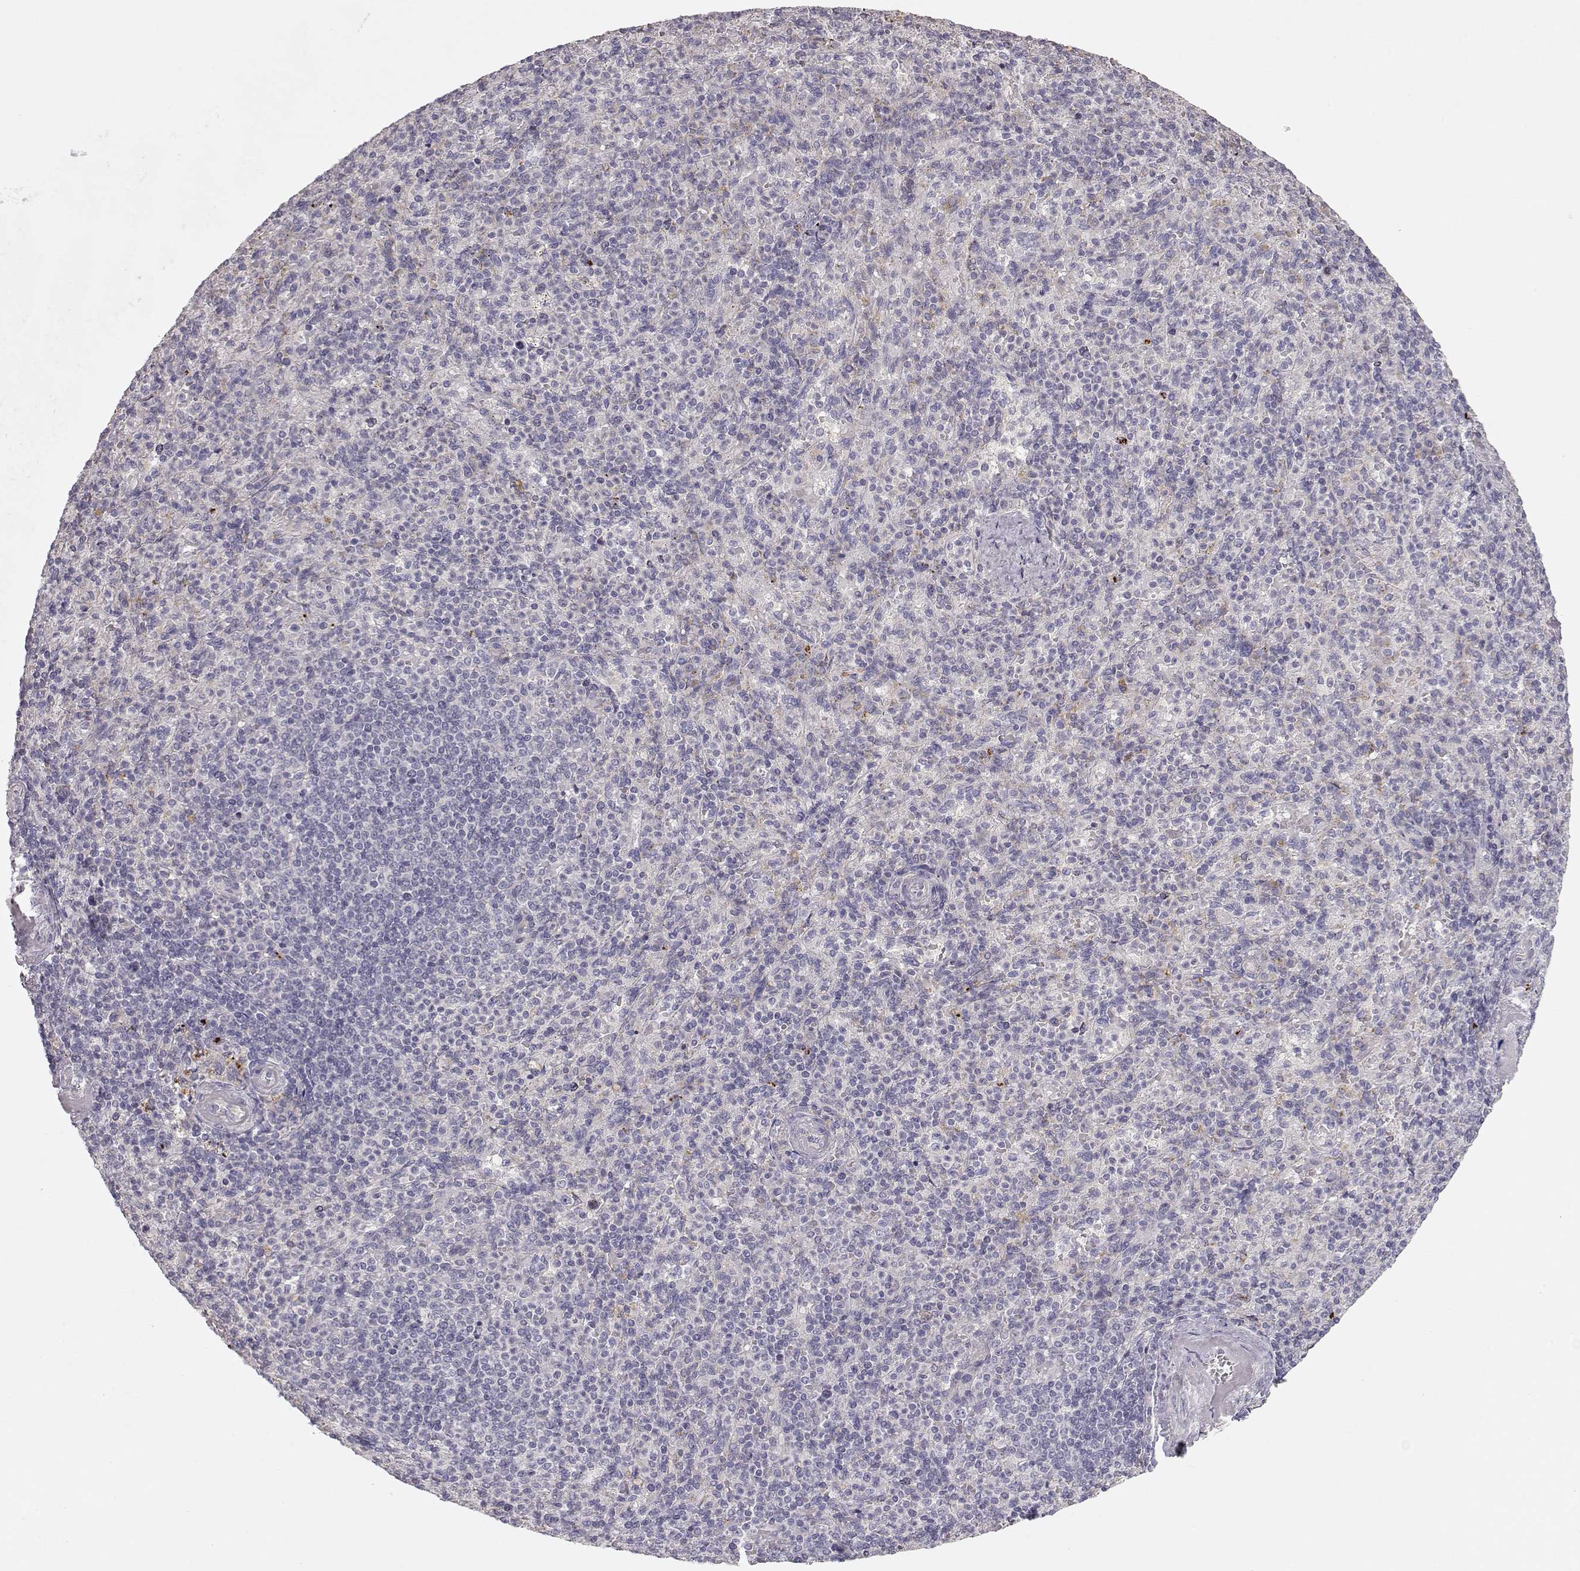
{"staining": {"intensity": "negative", "quantity": "none", "location": "none"}, "tissue": "spleen", "cell_type": "Cells in red pulp", "image_type": "normal", "snomed": [{"axis": "morphology", "description": "Normal tissue, NOS"}, {"axis": "topography", "description": "Spleen"}], "caption": "There is no significant positivity in cells in red pulp of spleen. The staining is performed using DAB brown chromogen with nuclei counter-stained in using hematoxylin.", "gene": "ARHGAP8", "patient": {"sex": "female", "age": 74}}